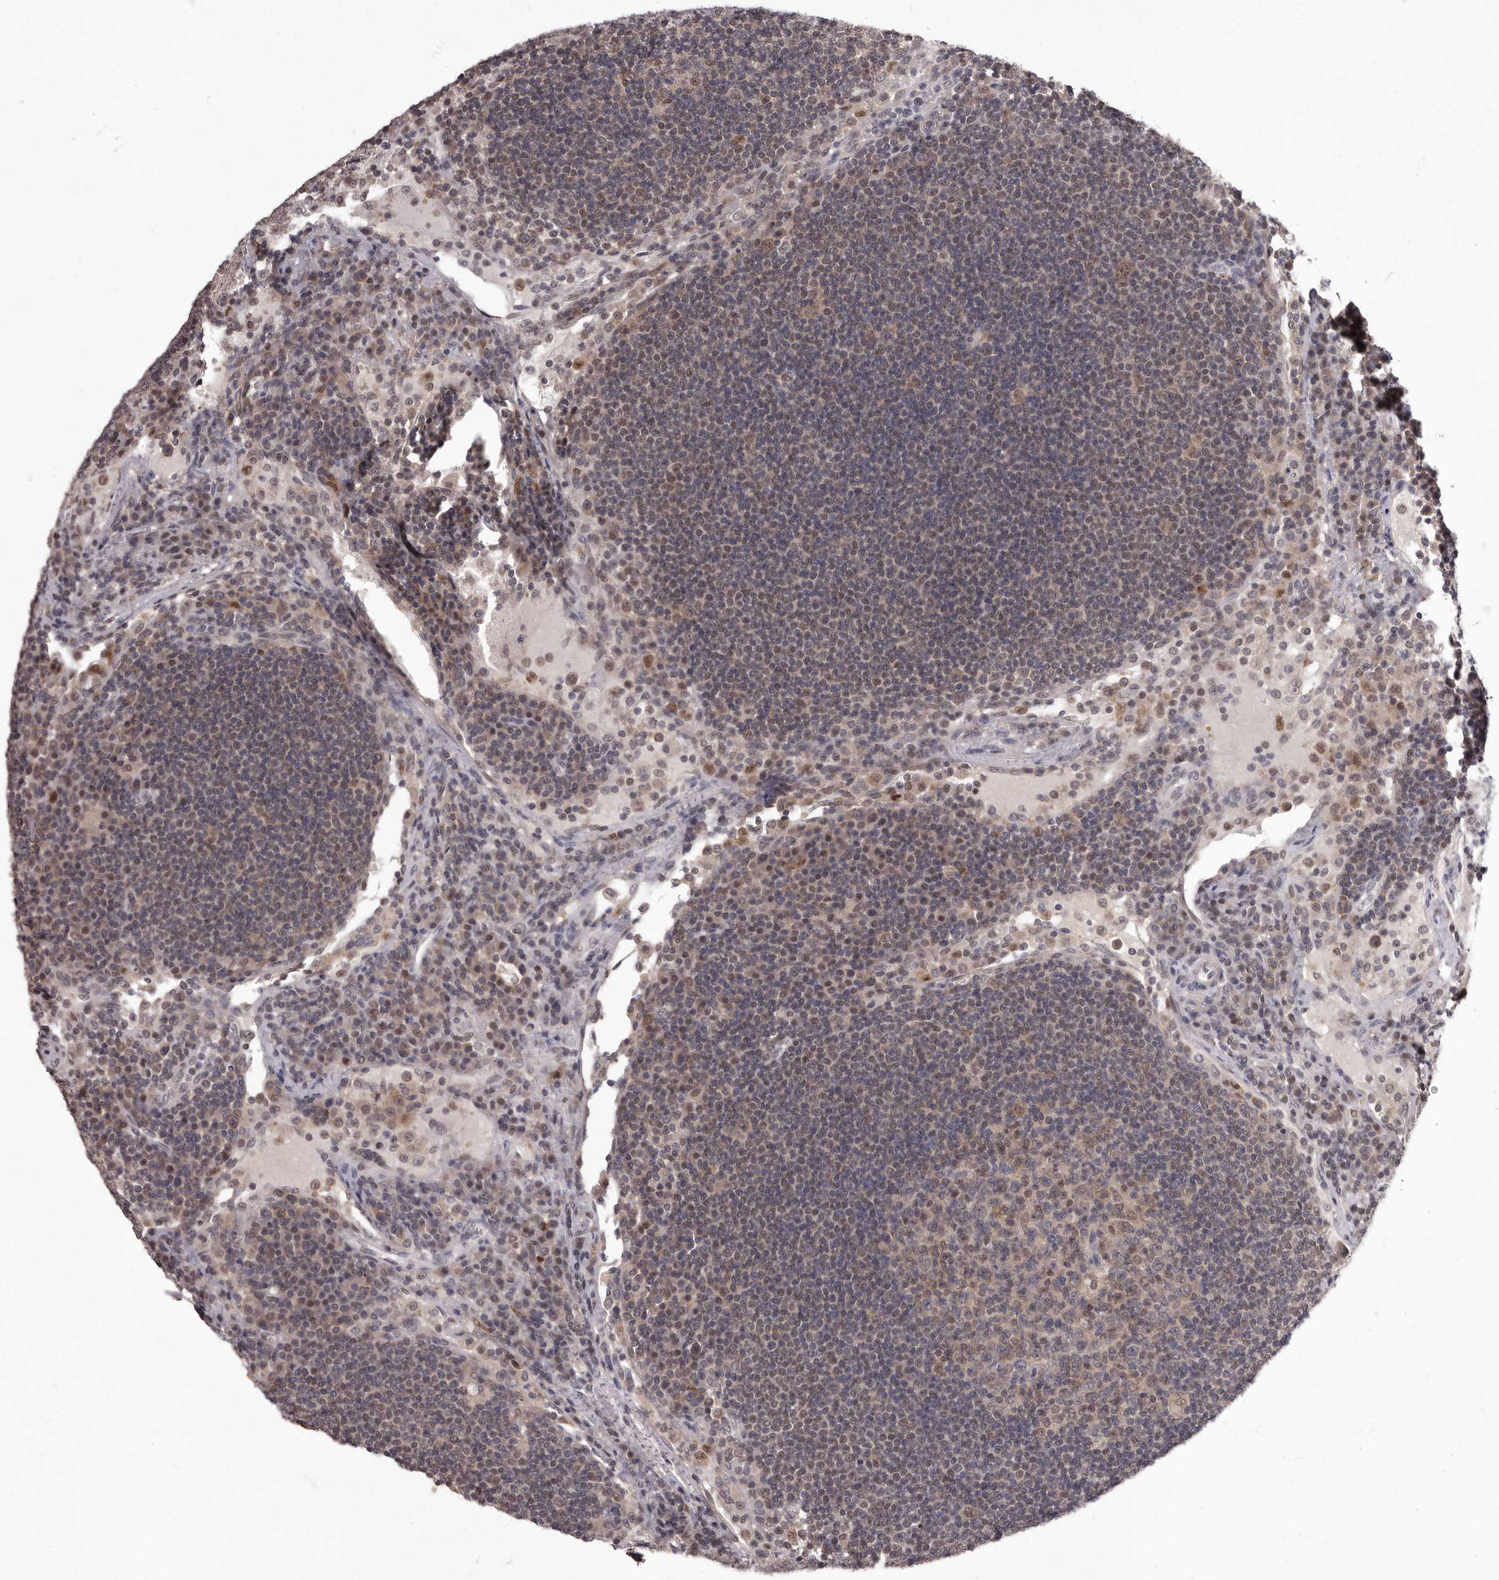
{"staining": {"intensity": "weak", "quantity": "25%-75%", "location": "nuclear"}, "tissue": "lymph node", "cell_type": "Germinal center cells", "image_type": "normal", "snomed": [{"axis": "morphology", "description": "Normal tissue, NOS"}, {"axis": "topography", "description": "Lymph node"}], "caption": "Protein expression analysis of benign lymph node exhibits weak nuclear expression in about 25%-75% of germinal center cells.", "gene": "C1orf50", "patient": {"sex": "female", "age": 53}}